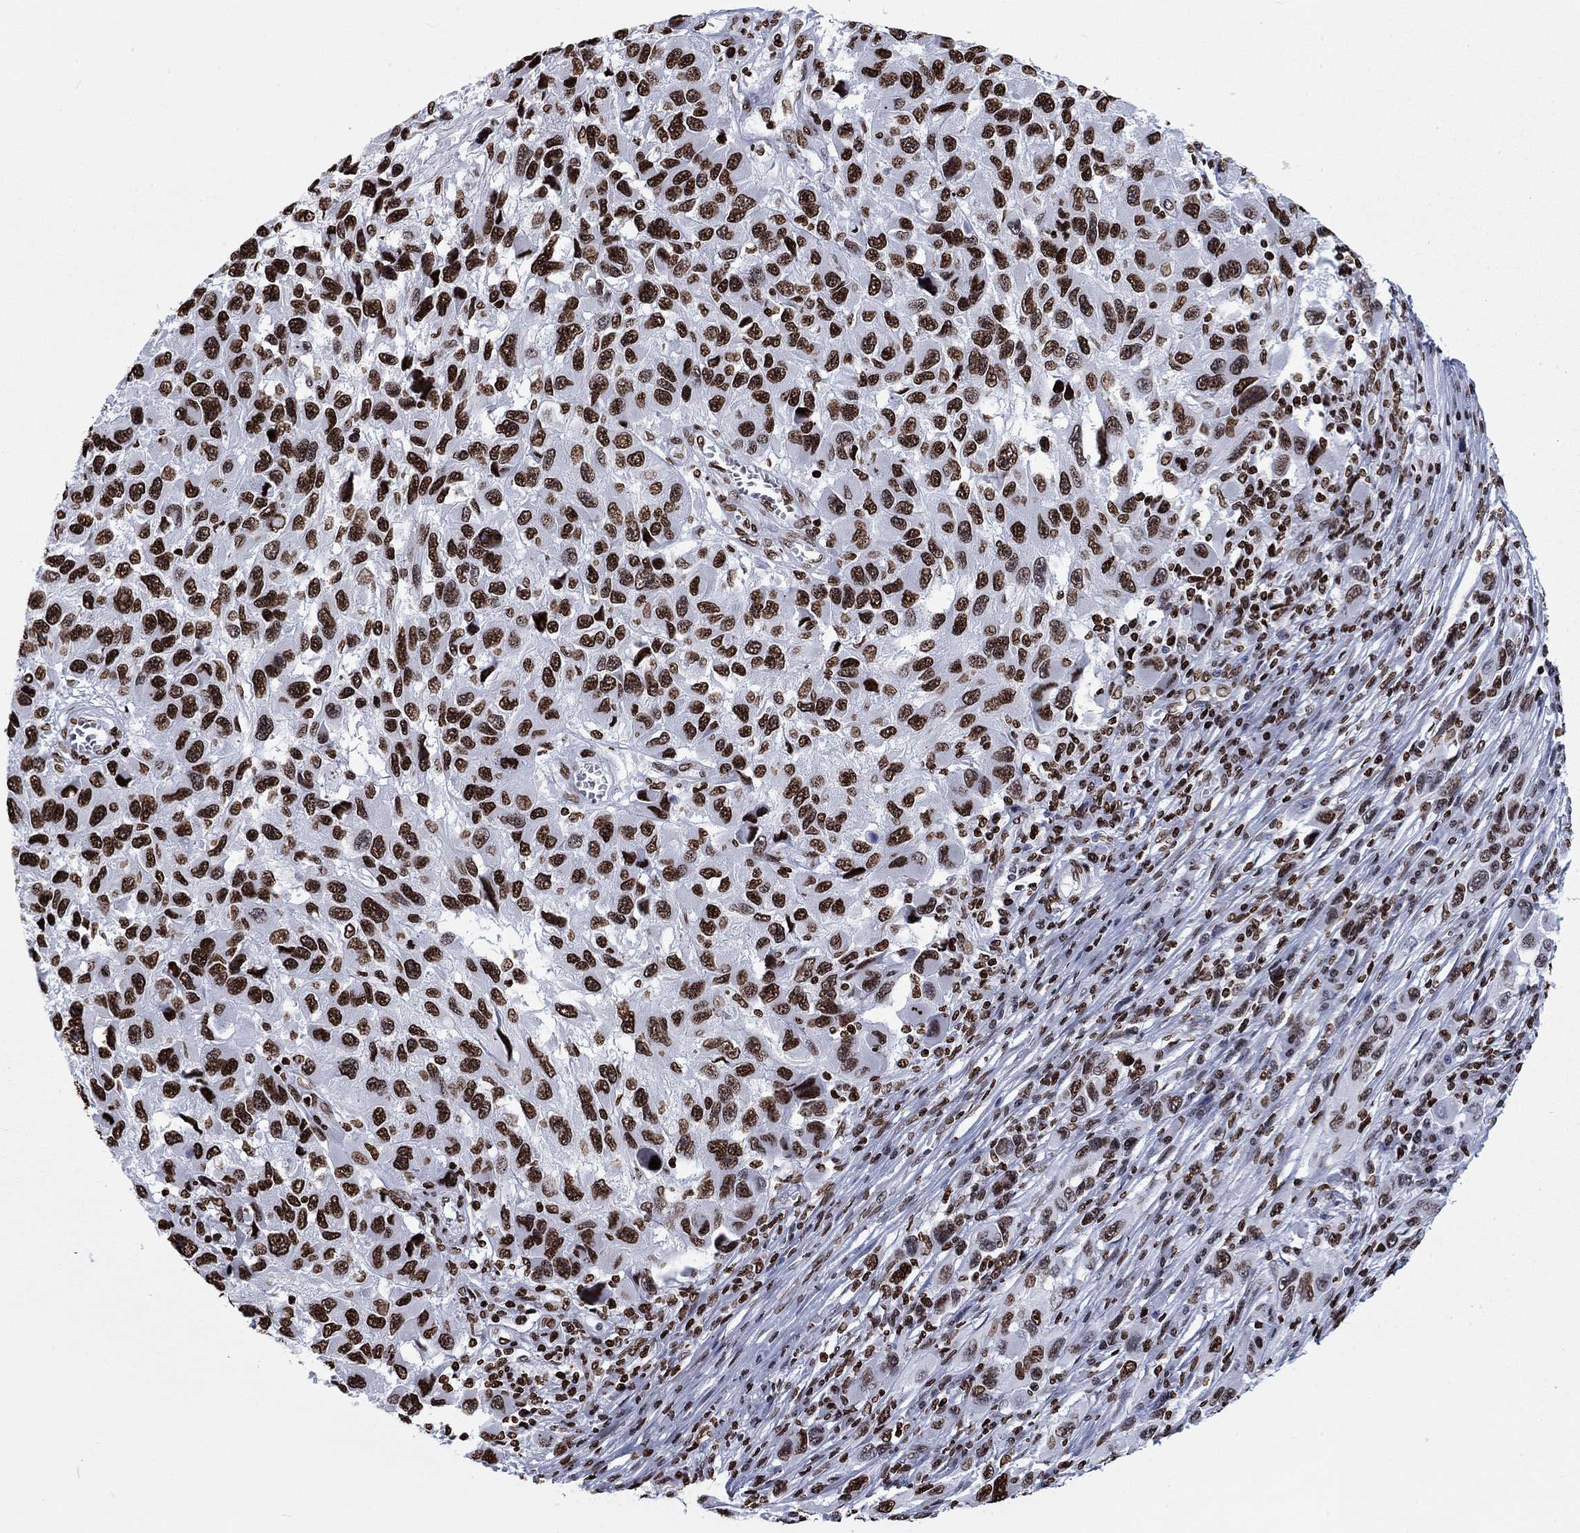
{"staining": {"intensity": "strong", "quantity": "25%-75%", "location": "nuclear"}, "tissue": "melanoma", "cell_type": "Tumor cells", "image_type": "cancer", "snomed": [{"axis": "morphology", "description": "Malignant melanoma, NOS"}, {"axis": "topography", "description": "Skin"}], "caption": "IHC histopathology image of melanoma stained for a protein (brown), which reveals high levels of strong nuclear expression in about 25%-75% of tumor cells.", "gene": "H1-5", "patient": {"sex": "male", "age": 53}}